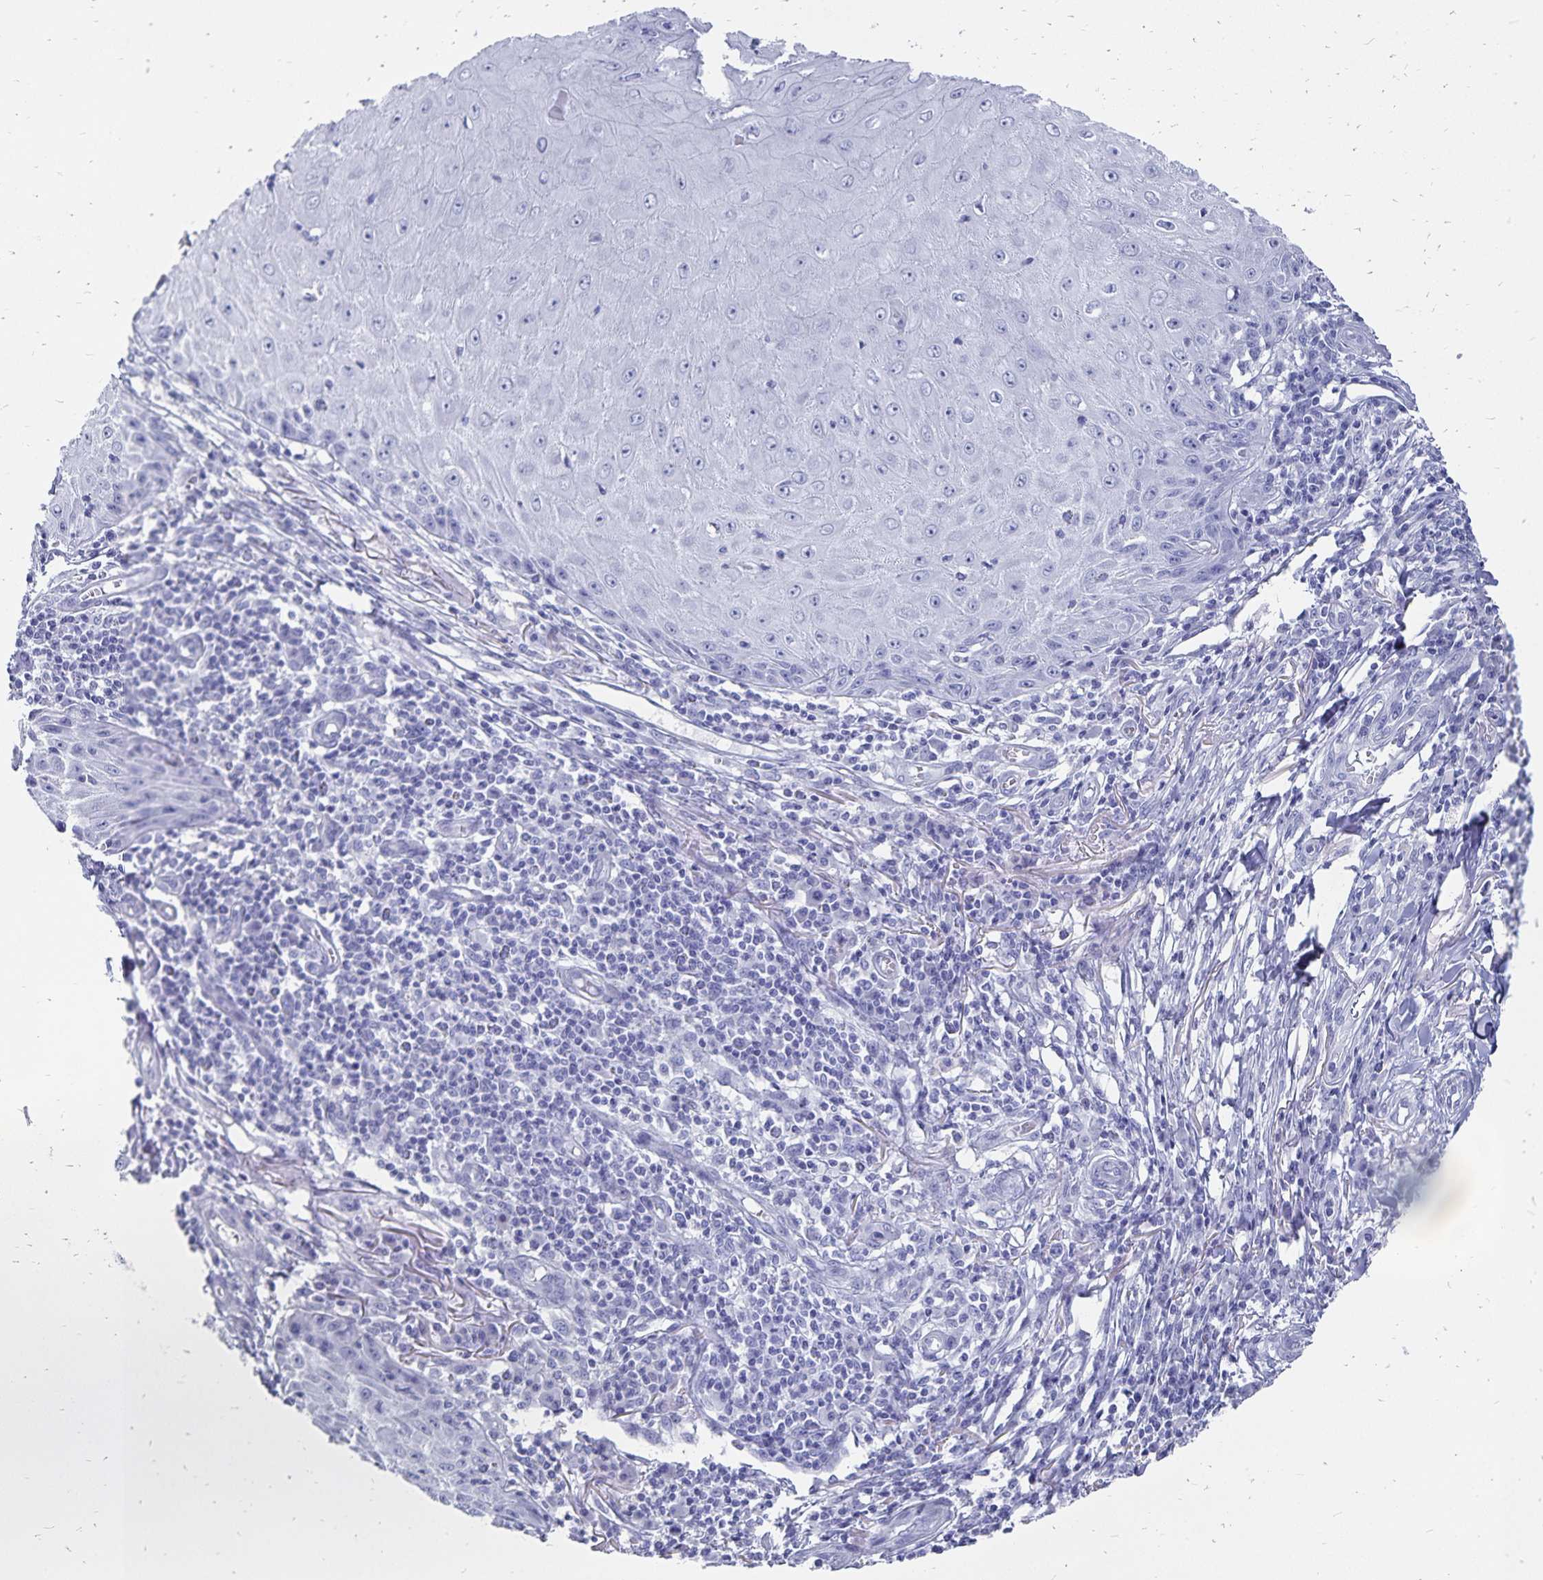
{"staining": {"intensity": "negative", "quantity": "none", "location": "none"}, "tissue": "skin cancer", "cell_type": "Tumor cells", "image_type": "cancer", "snomed": [{"axis": "morphology", "description": "Squamous cell carcinoma, NOS"}, {"axis": "topography", "description": "Skin"}], "caption": "Immunohistochemistry (IHC) micrograph of neoplastic tissue: skin cancer stained with DAB (3,3'-diaminobenzidine) demonstrates no significant protein expression in tumor cells. (DAB IHC visualized using brightfield microscopy, high magnification).", "gene": "ADH1A", "patient": {"sex": "female", "age": 73}}